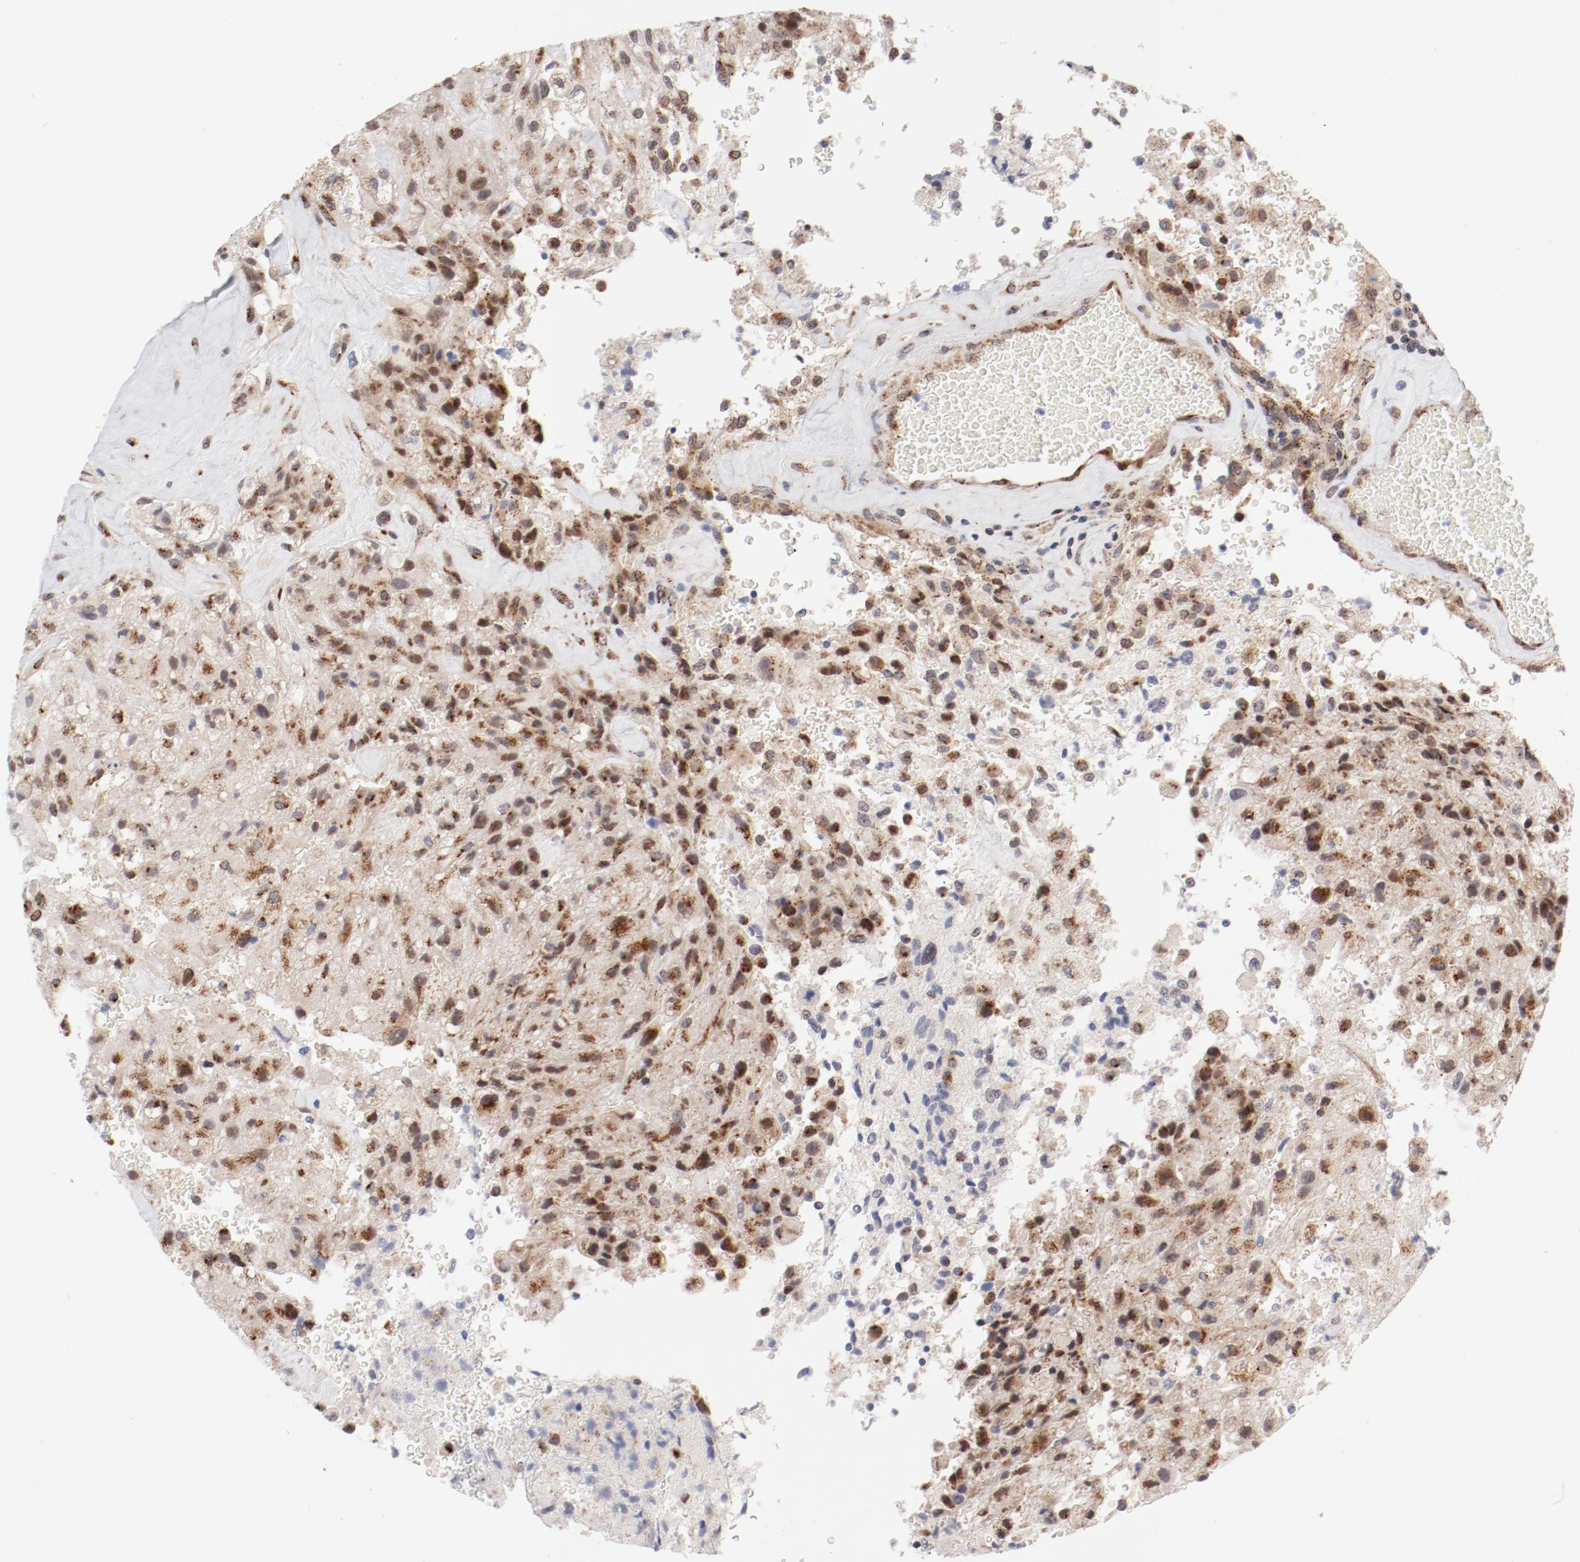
{"staining": {"intensity": "moderate", "quantity": "<25%", "location": "cytoplasmic/membranous"}, "tissue": "glioma", "cell_type": "Tumor cells", "image_type": "cancer", "snomed": [{"axis": "morphology", "description": "Normal tissue, NOS"}, {"axis": "morphology", "description": "Glioma, malignant, High grade"}, {"axis": "topography", "description": "Cerebral cortex"}], "caption": "Immunohistochemistry (DAB (3,3'-diaminobenzidine)) staining of human malignant high-grade glioma shows moderate cytoplasmic/membranous protein positivity in about <25% of tumor cells.", "gene": "RPL12", "patient": {"sex": "male", "age": 56}}